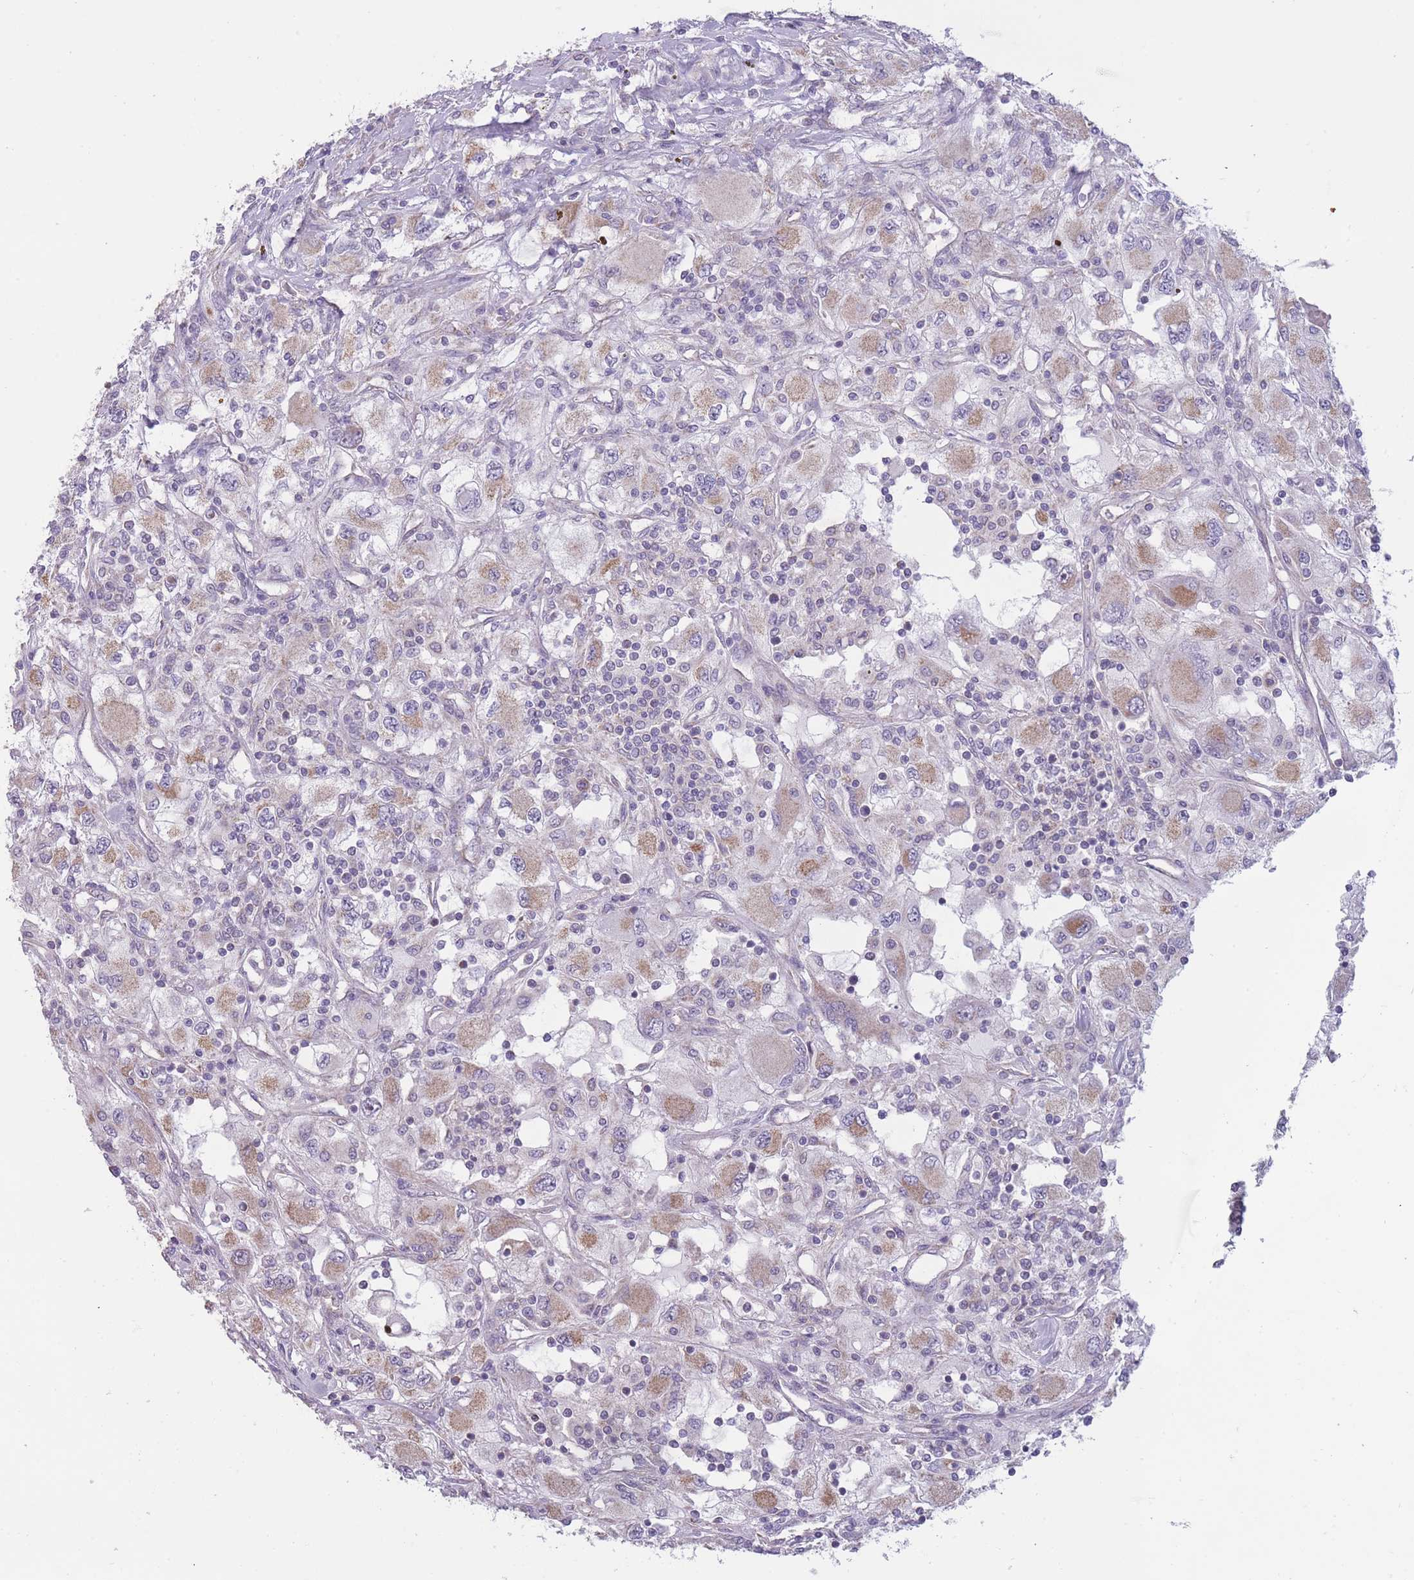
{"staining": {"intensity": "moderate", "quantity": "<25%", "location": "cytoplasmic/membranous"}, "tissue": "renal cancer", "cell_type": "Tumor cells", "image_type": "cancer", "snomed": [{"axis": "morphology", "description": "Adenocarcinoma, NOS"}, {"axis": "topography", "description": "Kidney"}], "caption": "Renal adenocarcinoma tissue reveals moderate cytoplasmic/membranous staining in approximately <25% of tumor cells, visualized by immunohistochemistry.", "gene": "MRPS18C", "patient": {"sex": "female", "age": 67}}